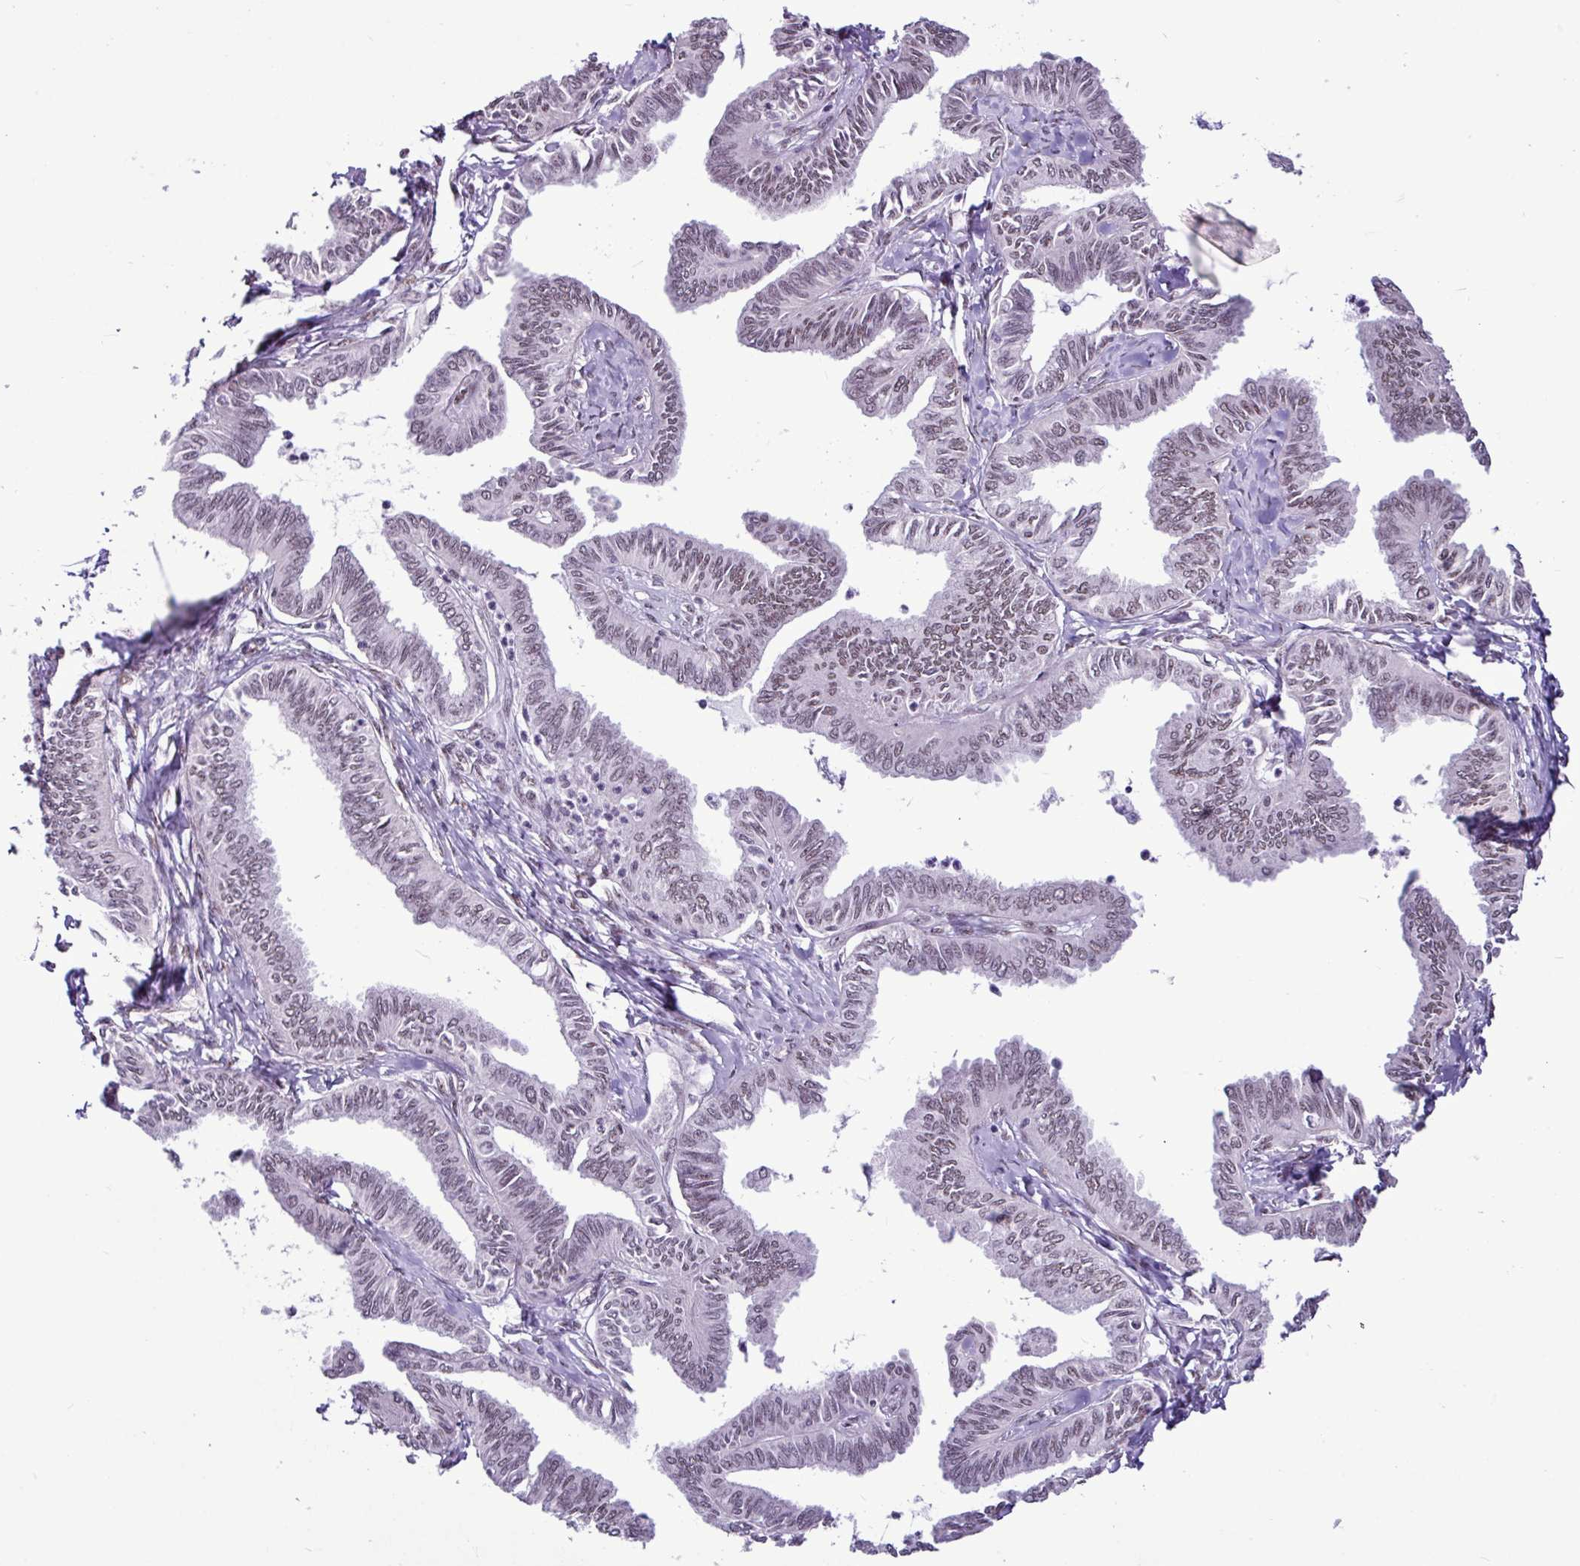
{"staining": {"intensity": "weak", "quantity": "25%-75%", "location": "nuclear"}, "tissue": "ovarian cancer", "cell_type": "Tumor cells", "image_type": "cancer", "snomed": [{"axis": "morphology", "description": "Carcinoma, endometroid"}, {"axis": "topography", "description": "Ovary"}], "caption": "Brown immunohistochemical staining in ovarian endometroid carcinoma demonstrates weak nuclear staining in about 25%-75% of tumor cells.", "gene": "UTP18", "patient": {"sex": "female", "age": 70}}